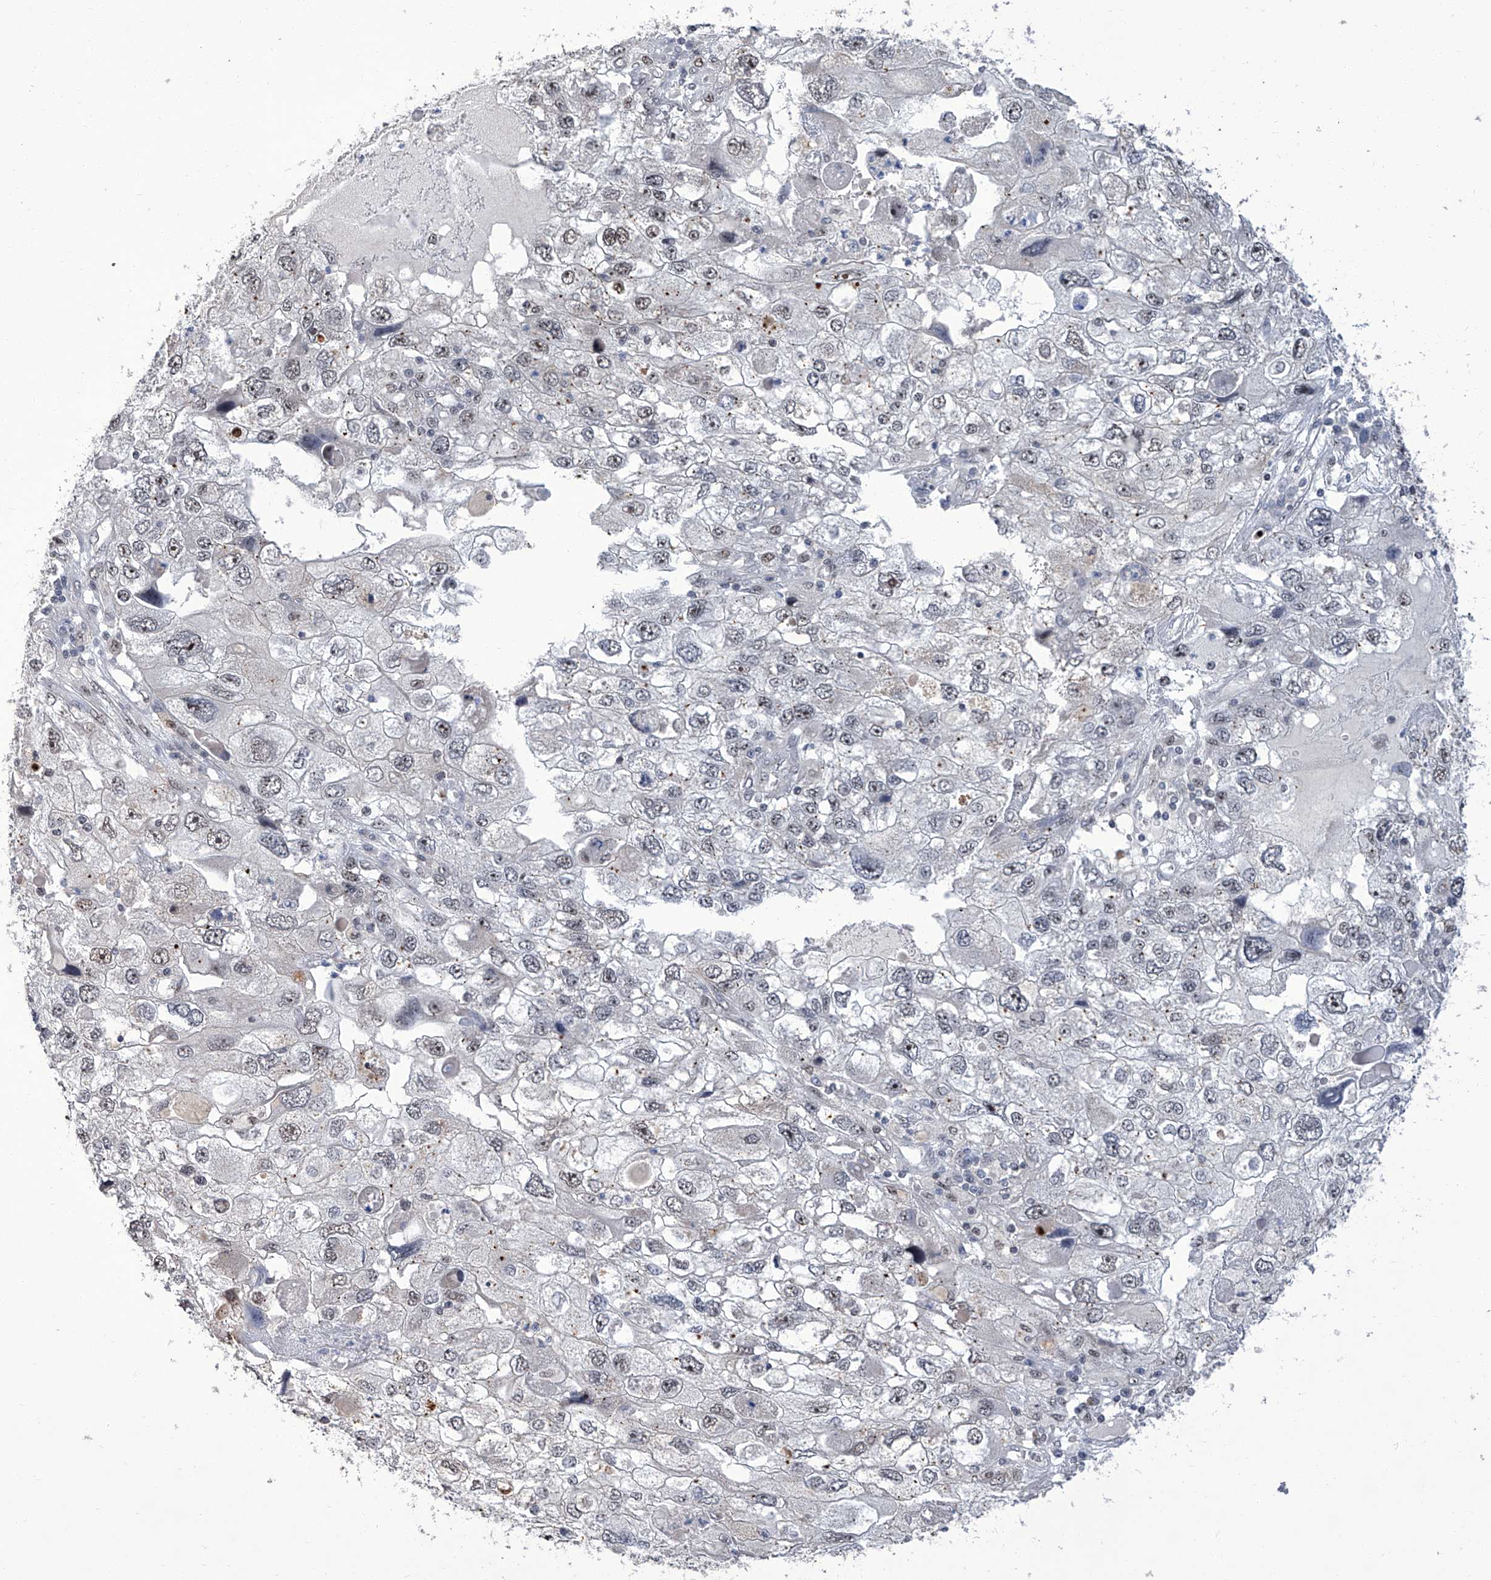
{"staining": {"intensity": "weak", "quantity": "<25%", "location": "nuclear"}, "tissue": "endometrial cancer", "cell_type": "Tumor cells", "image_type": "cancer", "snomed": [{"axis": "morphology", "description": "Adenocarcinoma, NOS"}, {"axis": "topography", "description": "Endometrium"}], "caption": "This is a photomicrograph of IHC staining of endometrial cancer, which shows no positivity in tumor cells.", "gene": "CMTR1", "patient": {"sex": "female", "age": 49}}